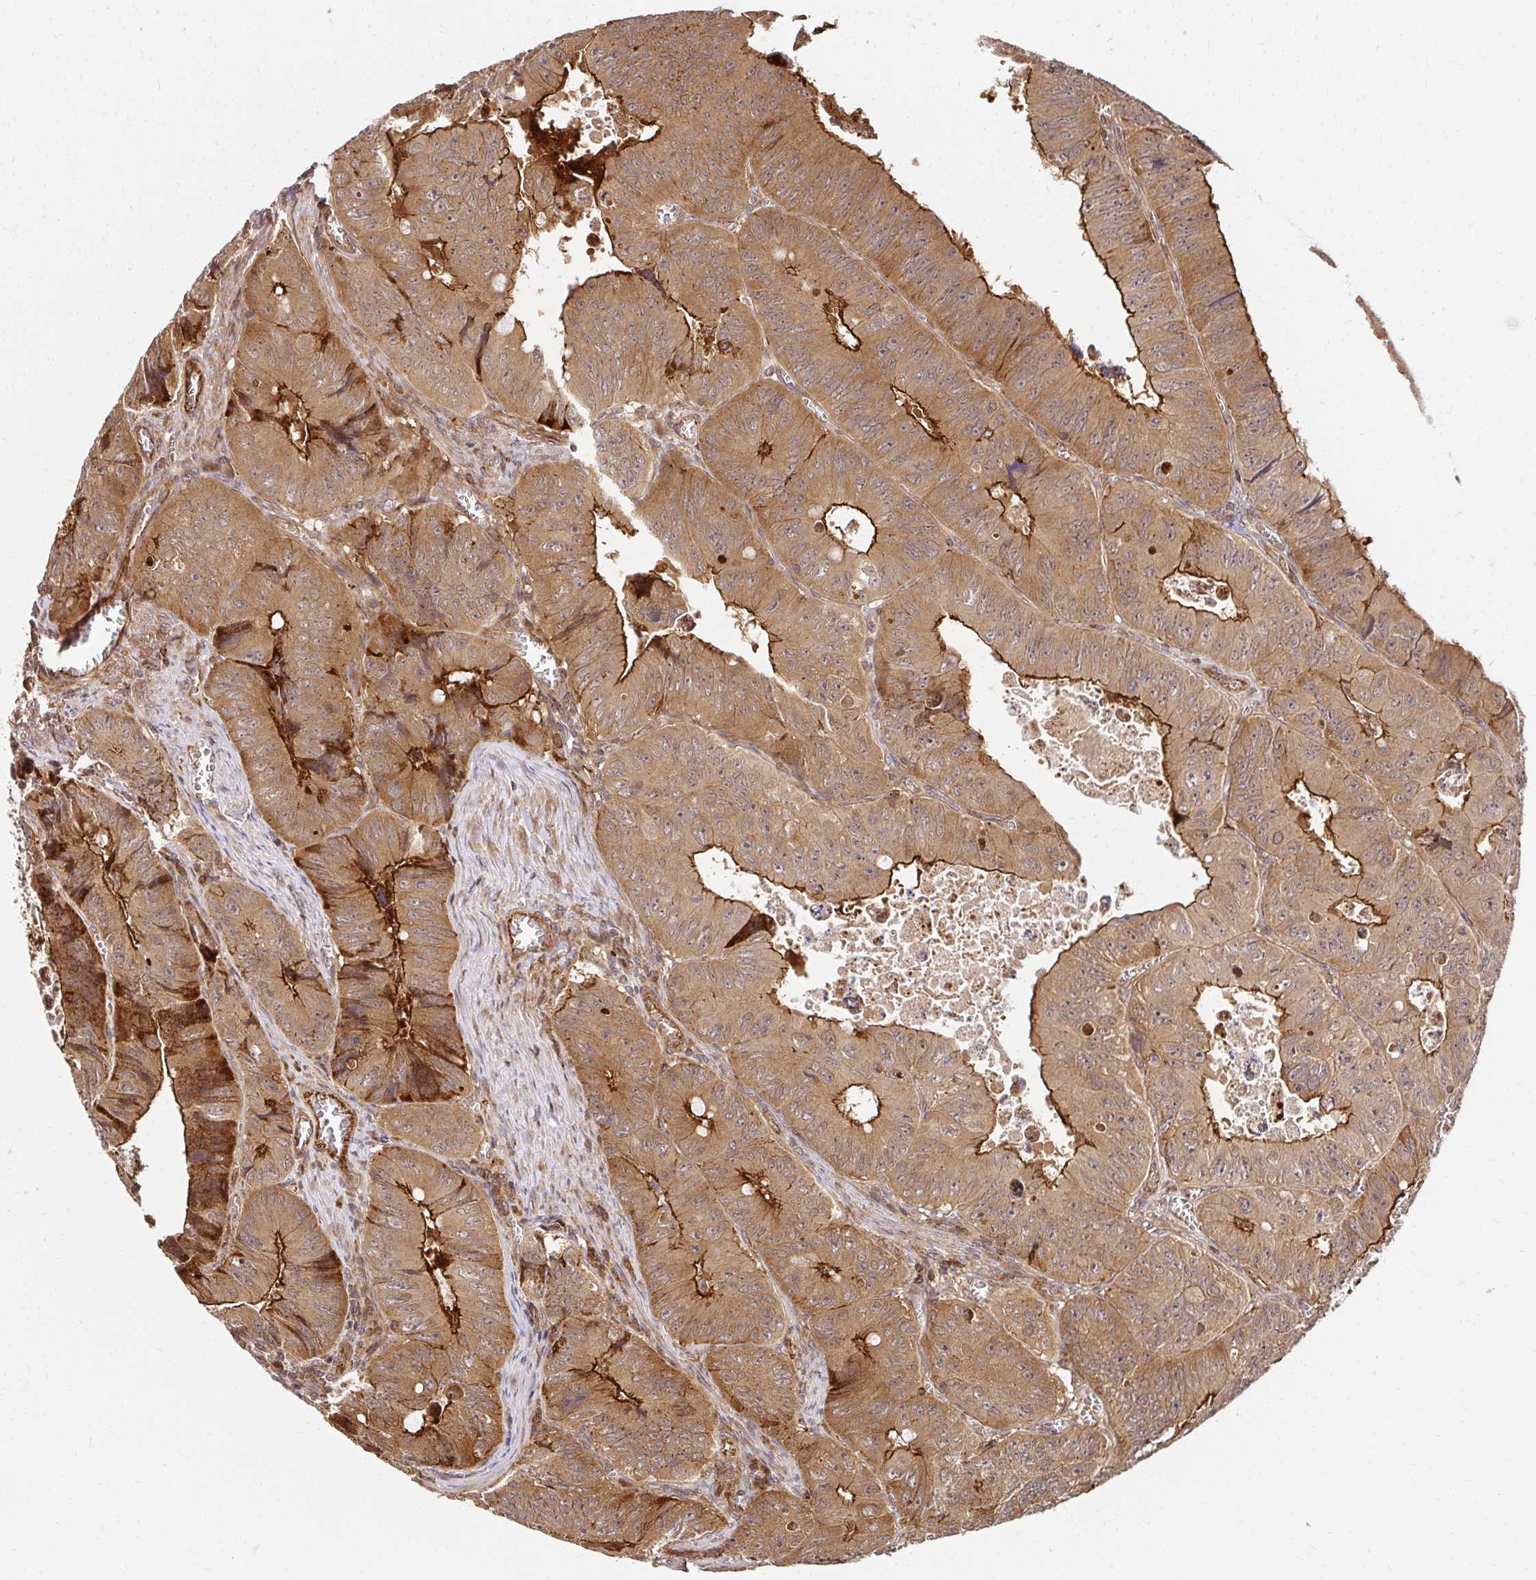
{"staining": {"intensity": "strong", "quantity": "25%-75%", "location": "cytoplasmic/membranous"}, "tissue": "colorectal cancer", "cell_type": "Tumor cells", "image_type": "cancer", "snomed": [{"axis": "morphology", "description": "Adenocarcinoma, NOS"}, {"axis": "topography", "description": "Colon"}], "caption": "Adenocarcinoma (colorectal) stained for a protein (brown) demonstrates strong cytoplasmic/membranous positive expression in approximately 25%-75% of tumor cells.", "gene": "PSMA4", "patient": {"sex": "female", "age": 84}}